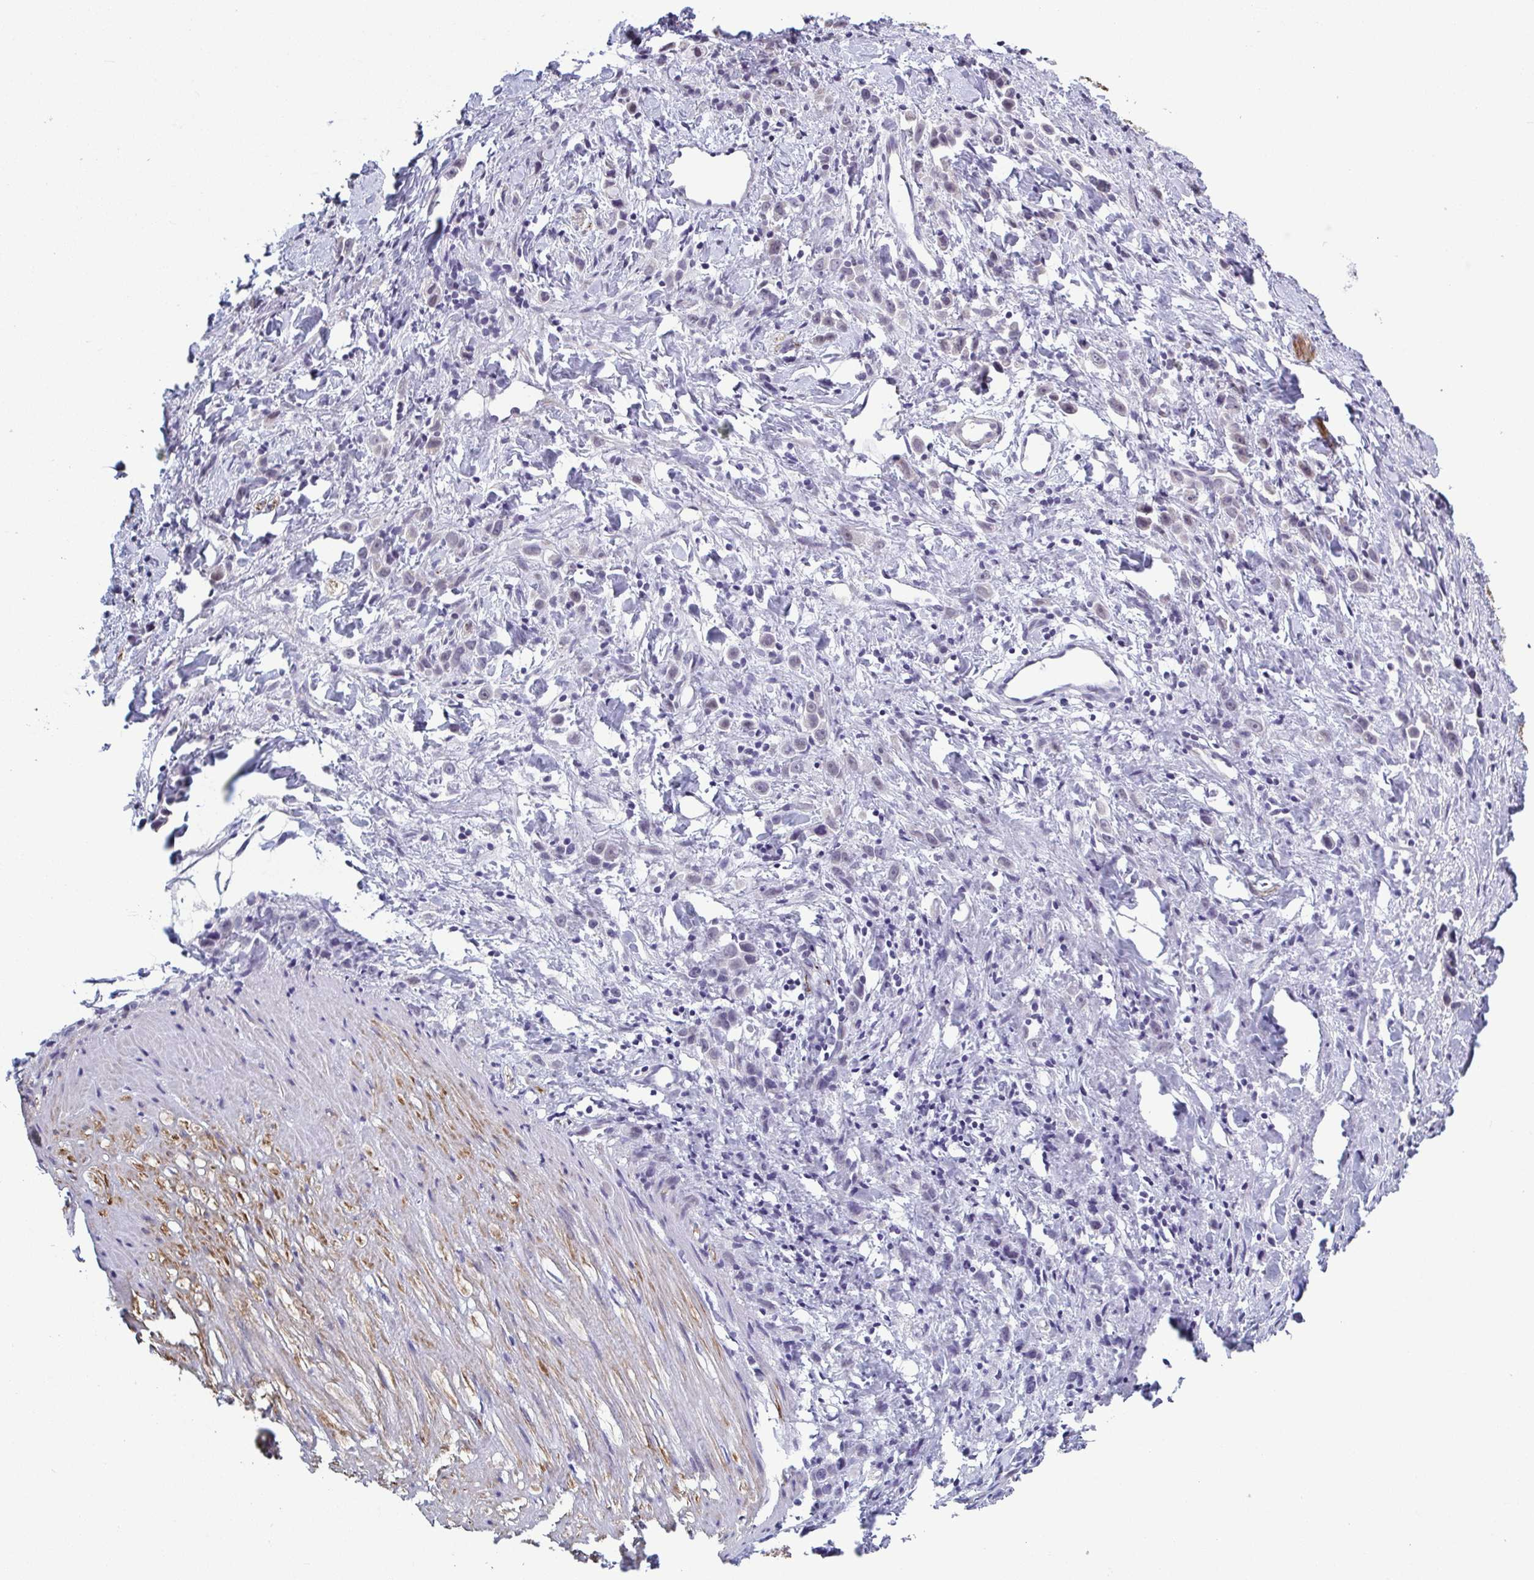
{"staining": {"intensity": "negative", "quantity": "none", "location": "none"}, "tissue": "stomach cancer", "cell_type": "Tumor cells", "image_type": "cancer", "snomed": [{"axis": "morphology", "description": "Adenocarcinoma, NOS"}, {"axis": "topography", "description": "Stomach"}], "caption": "Protein analysis of stomach adenocarcinoma exhibits no significant expression in tumor cells. (DAB (3,3'-diaminobenzidine) immunohistochemistry visualized using brightfield microscopy, high magnification).", "gene": "TMEM92", "patient": {"sex": "male", "age": 47}}